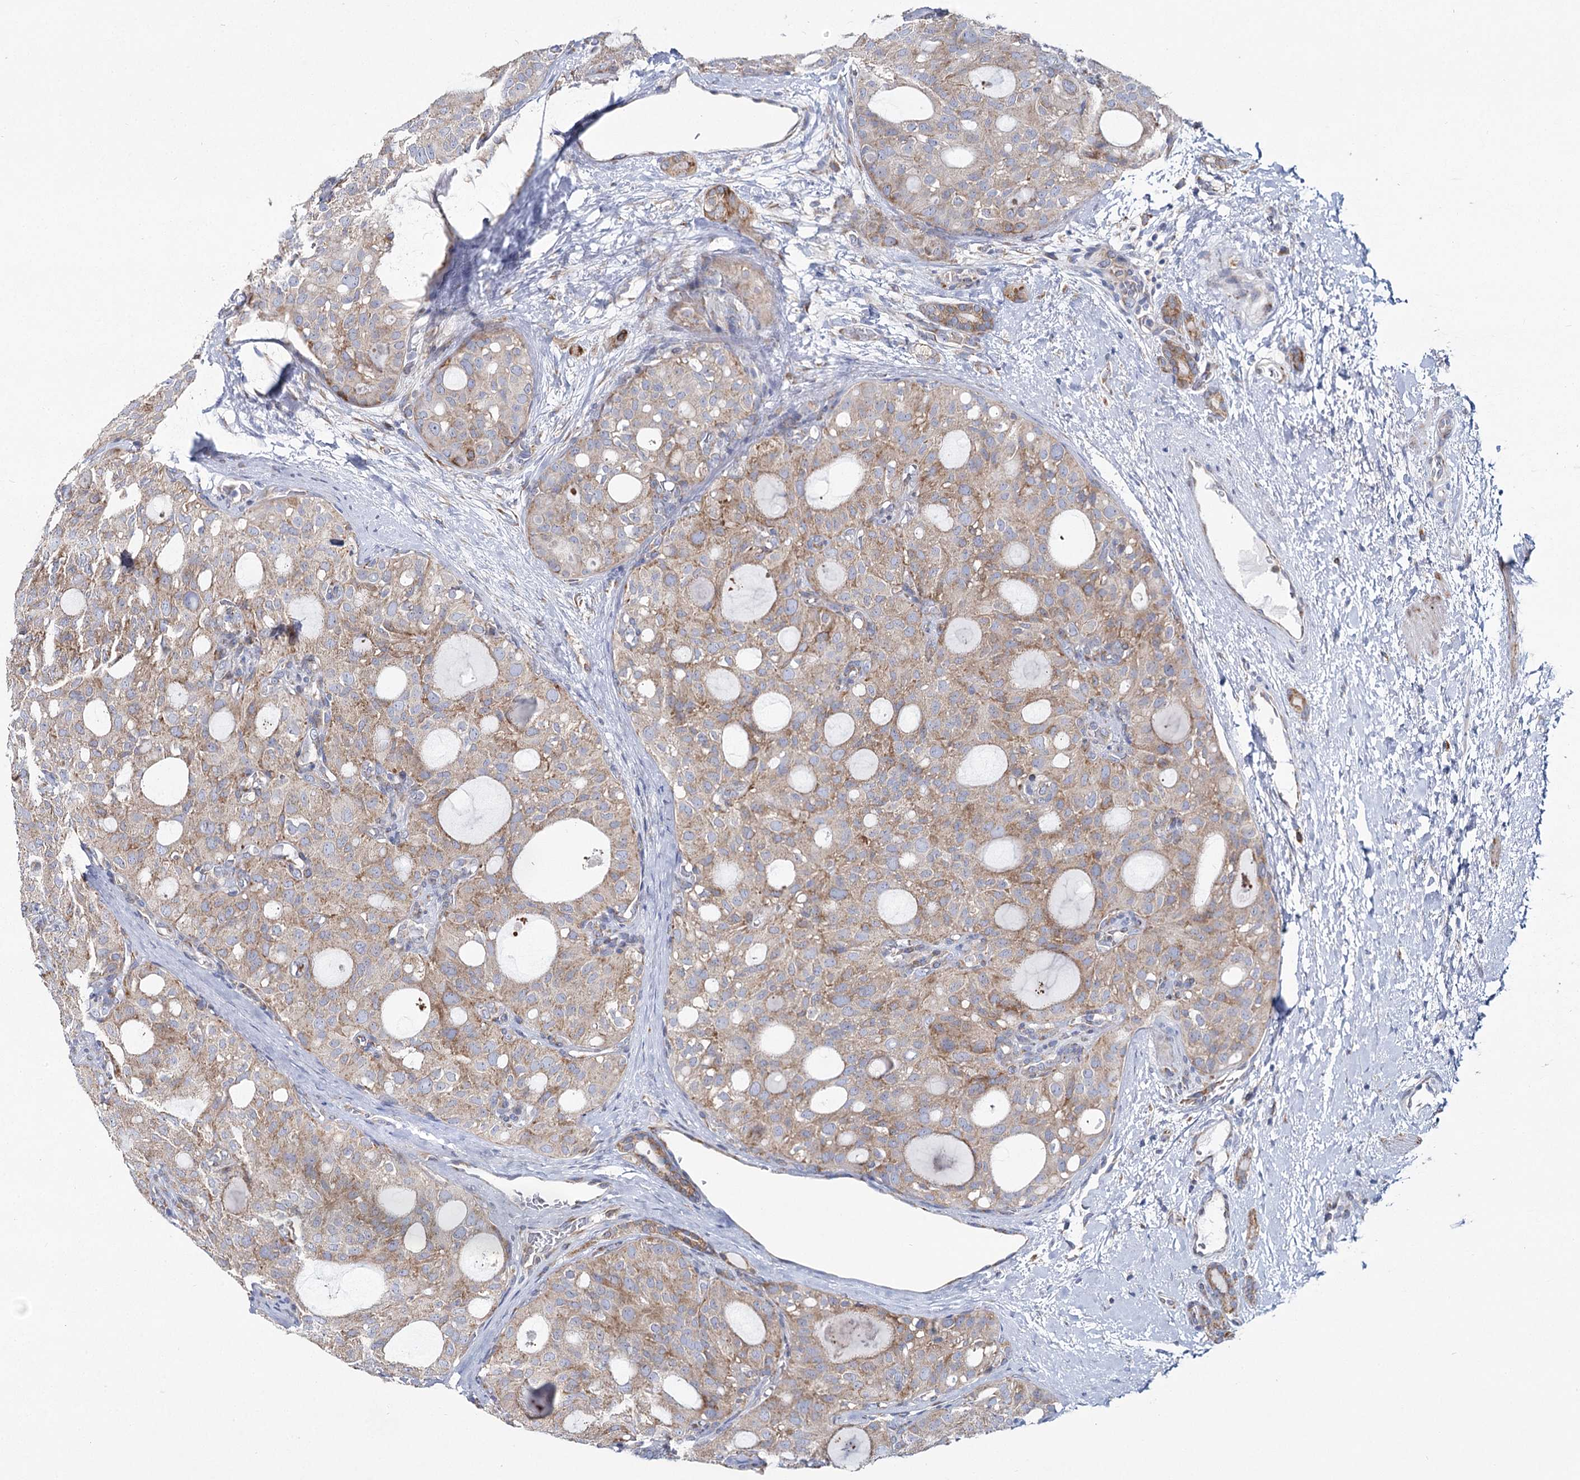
{"staining": {"intensity": "weak", "quantity": "25%-75%", "location": "cytoplasmic/membranous"}, "tissue": "thyroid cancer", "cell_type": "Tumor cells", "image_type": "cancer", "snomed": [{"axis": "morphology", "description": "Follicular adenoma carcinoma, NOS"}, {"axis": "topography", "description": "Thyroid gland"}], "caption": "Protein expression analysis of follicular adenoma carcinoma (thyroid) demonstrates weak cytoplasmic/membranous positivity in approximately 25%-75% of tumor cells. (Stains: DAB in brown, nuclei in blue, Microscopy: brightfield microscopy at high magnification).", "gene": "THUMPD3", "patient": {"sex": "male", "age": 75}}